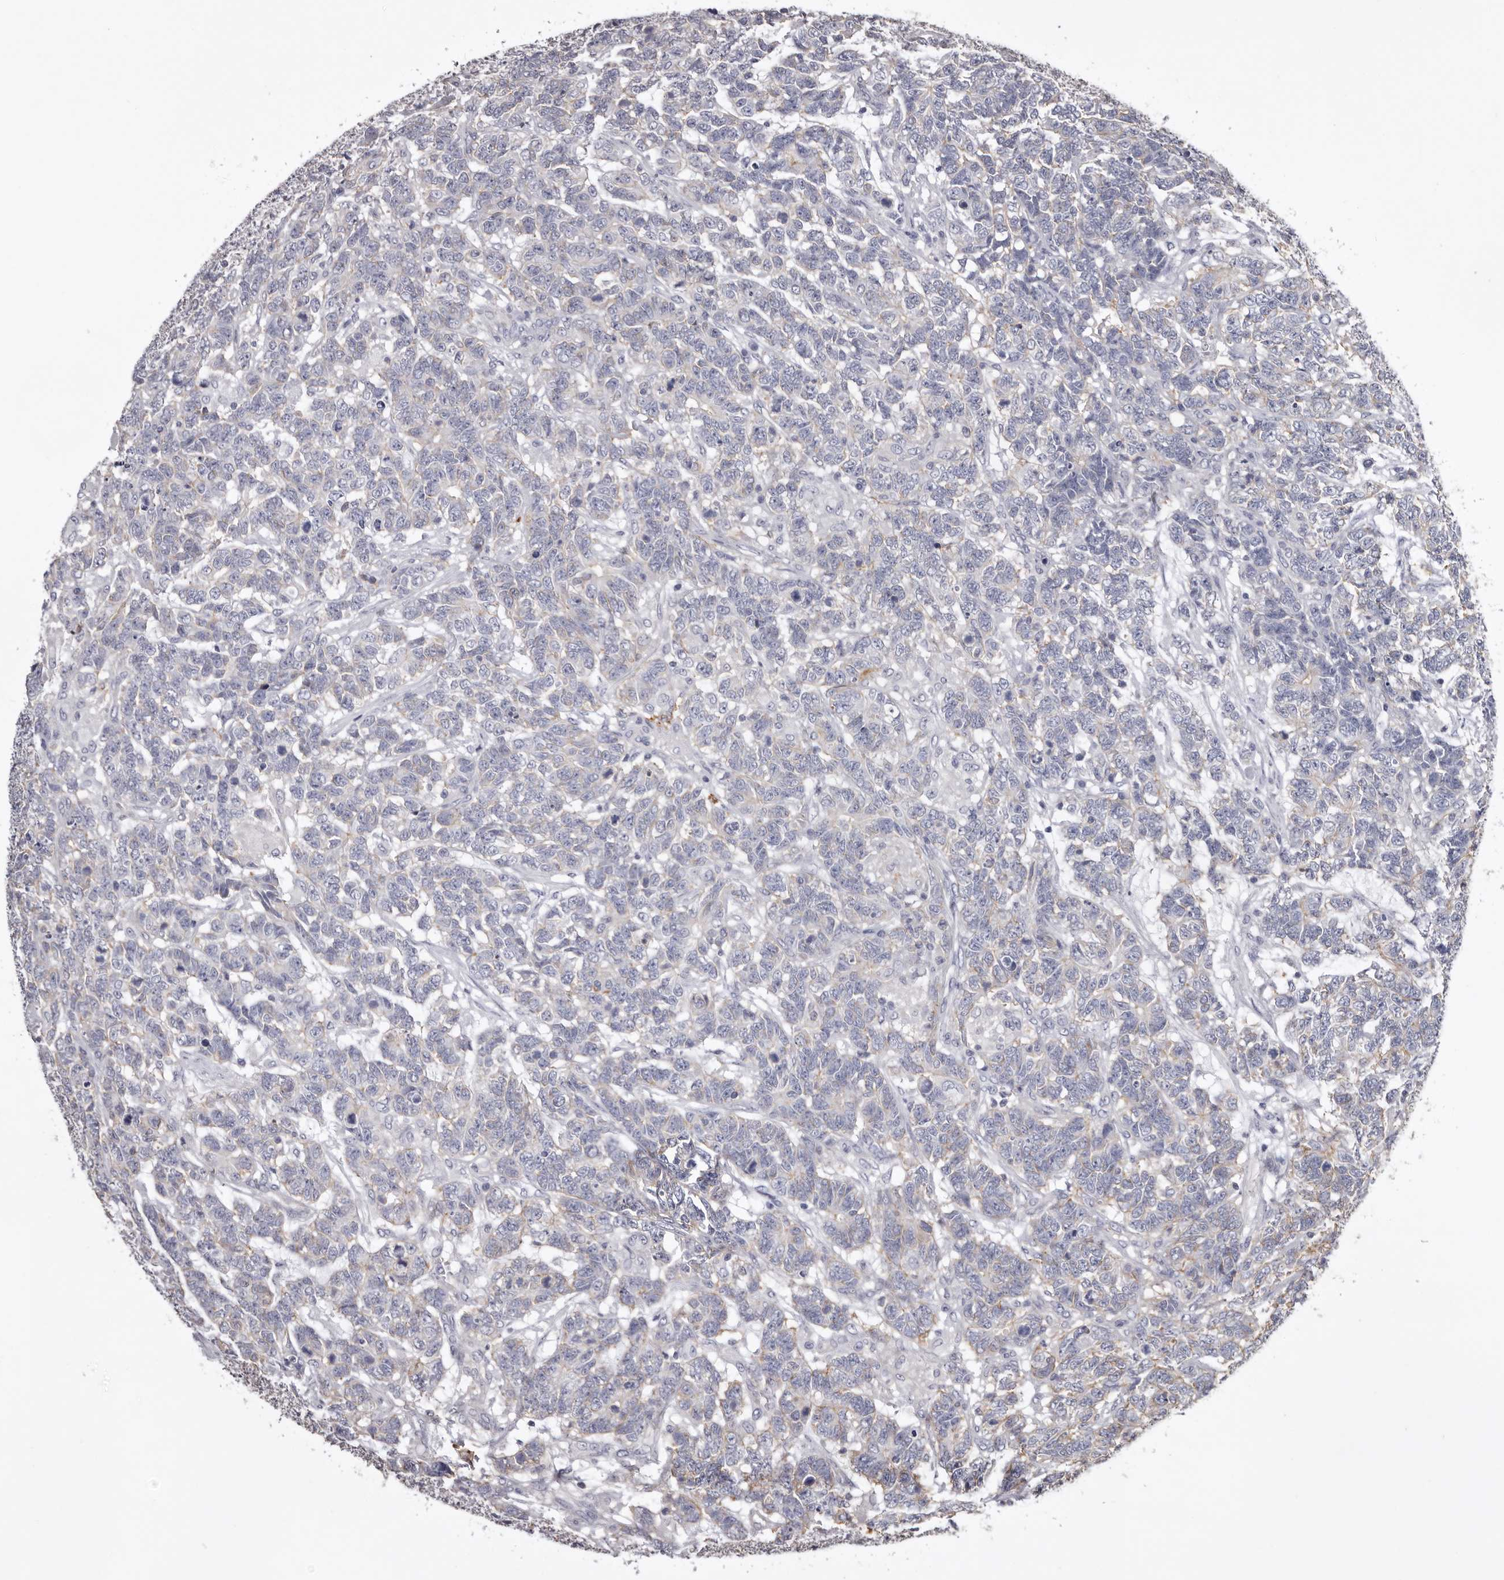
{"staining": {"intensity": "negative", "quantity": "none", "location": "none"}, "tissue": "testis cancer", "cell_type": "Tumor cells", "image_type": "cancer", "snomed": [{"axis": "morphology", "description": "Carcinoma, Embryonal, NOS"}, {"axis": "topography", "description": "Testis"}], "caption": "This is a micrograph of immunohistochemistry staining of testis embryonal carcinoma, which shows no positivity in tumor cells. (DAB (3,3'-diaminobenzidine) immunohistochemistry (IHC), high magnification).", "gene": "LAD1", "patient": {"sex": "male", "age": 26}}